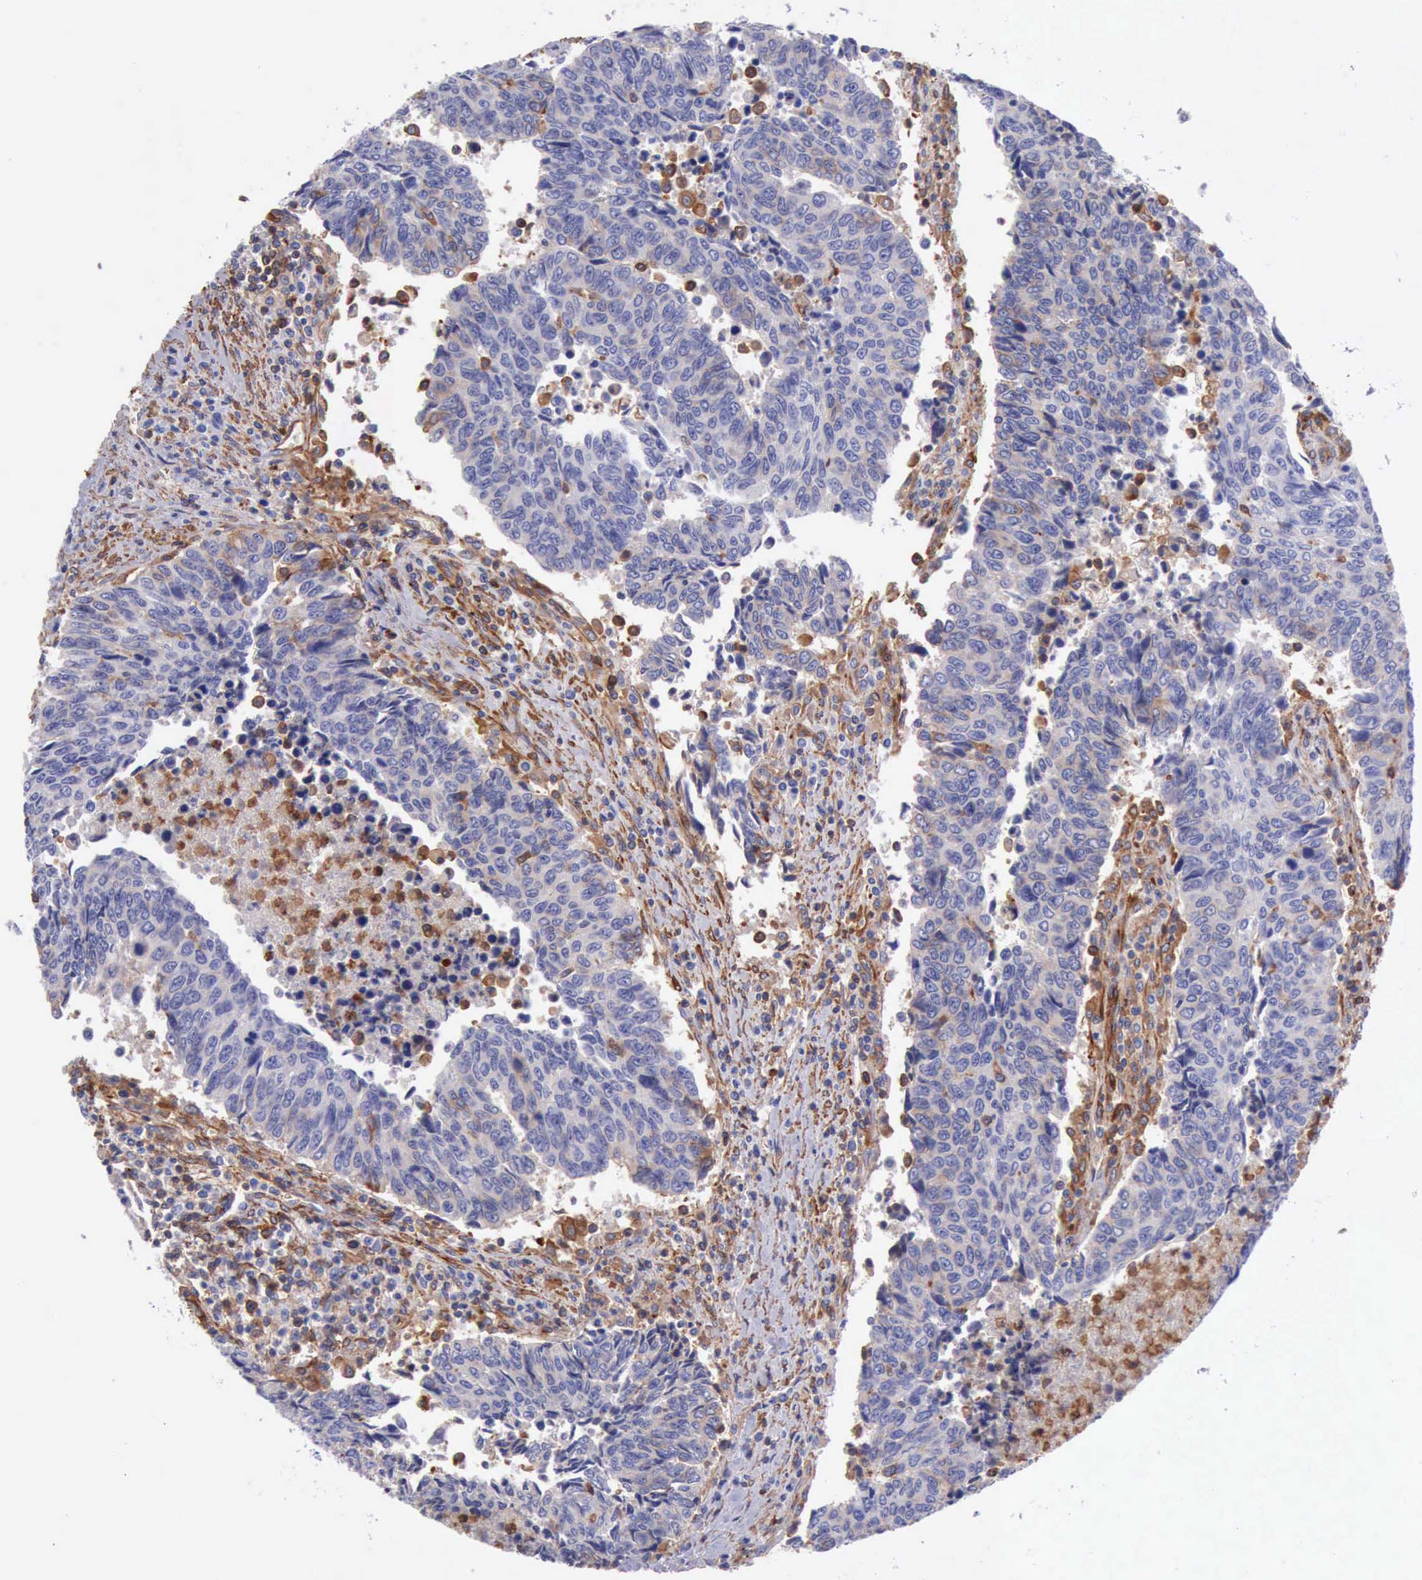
{"staining": {"intensity": "negative", "quantity": "none", "location": "none"}, "tissue": "urothelial cancer", "cell_type": "Tumor cells", "image_type": "cancer", "snomed": [{"axis": "morphology", "description": "Urothelial carcinoma, High grade"}, {"axis": "topography", "description": "Urinary bladder"}], "caption": "Immunohistochemical staining of high-grade urothelial carcinoma shows no significant staining in tumor cells.", "gene": "FLNA", "patient": {"sex": "male", "age": 86}}